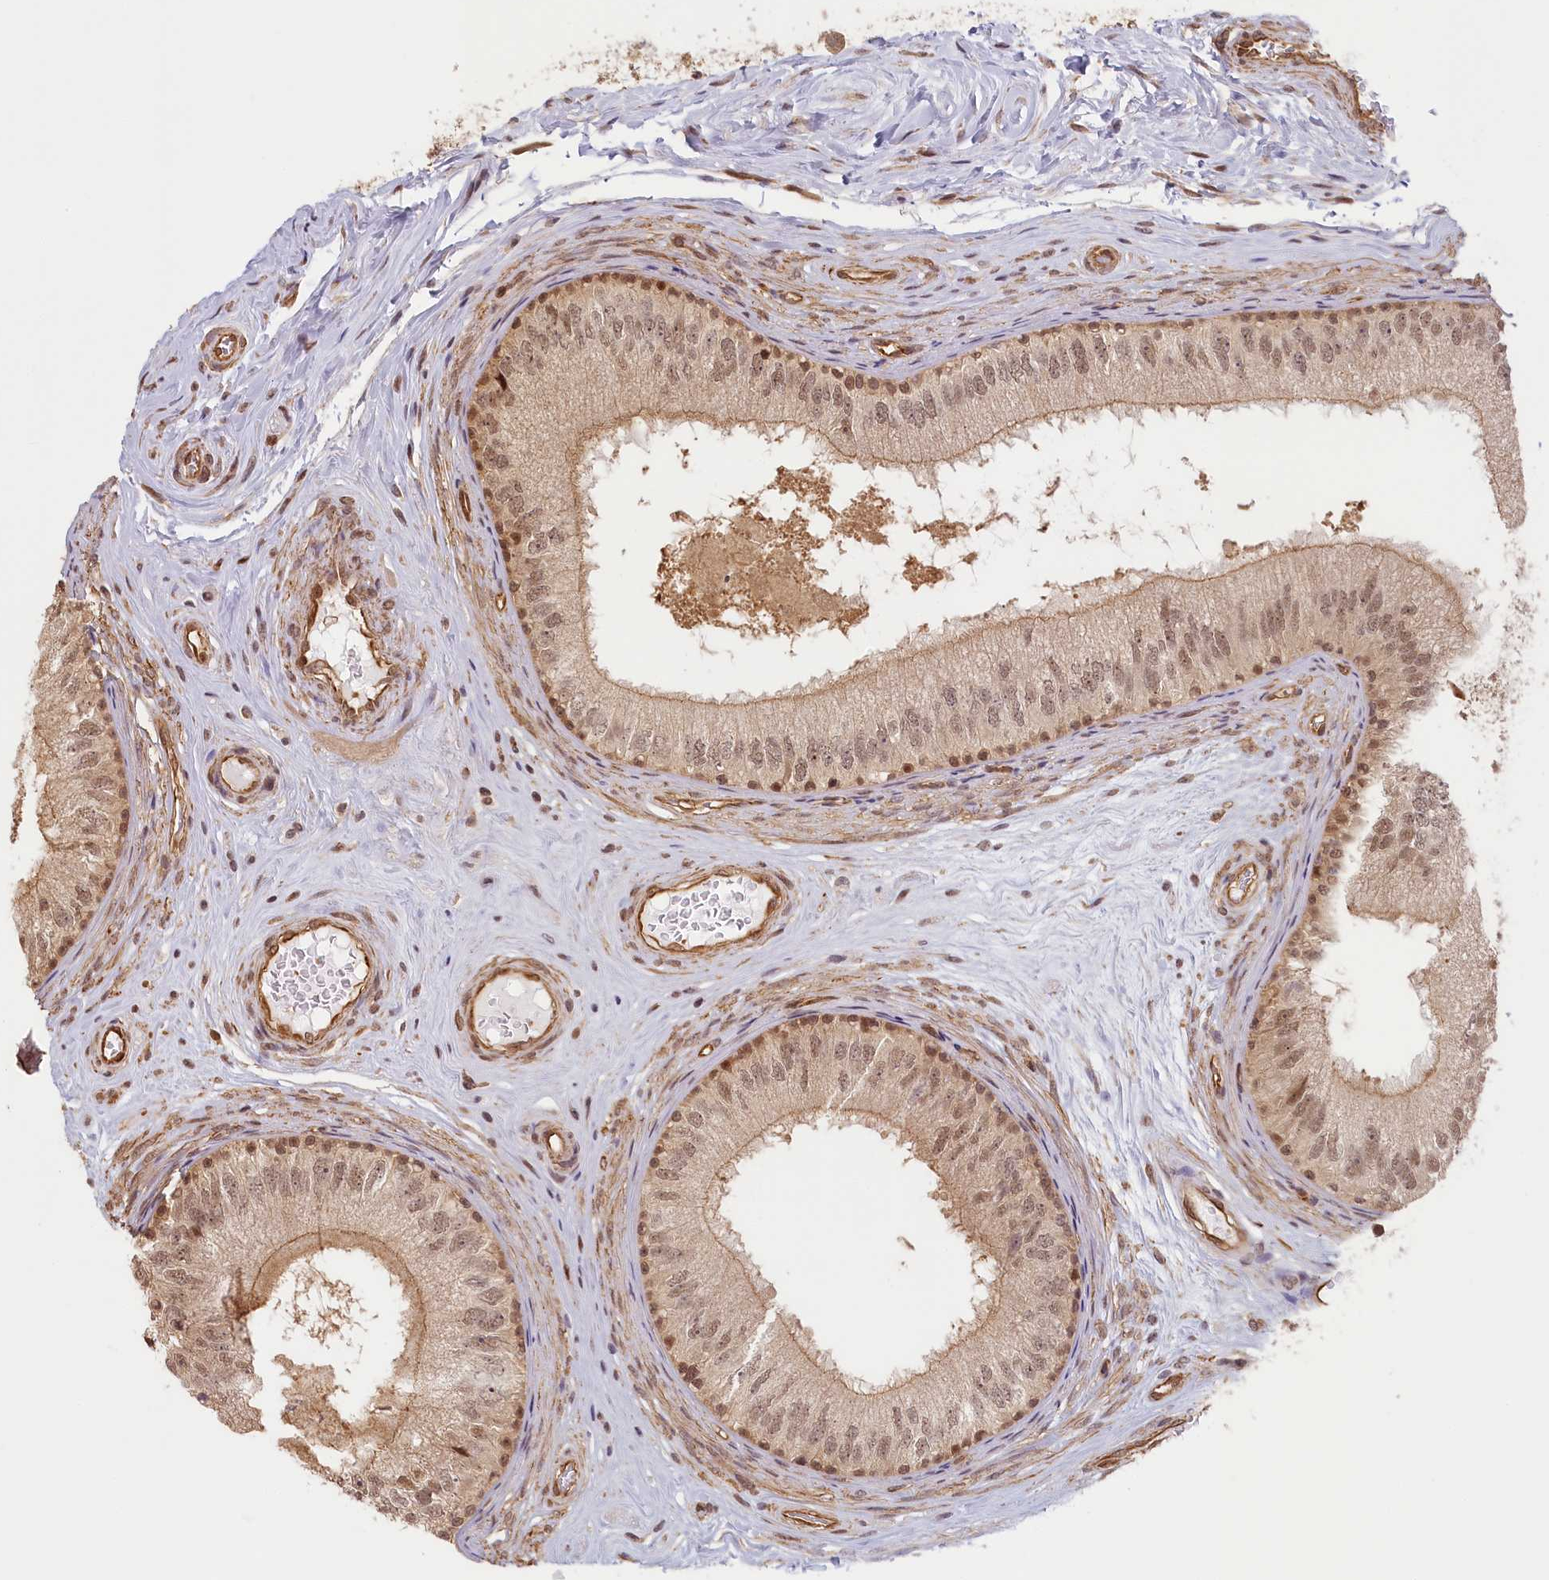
{"staining": {"intensity": "moderate", "quantity": ">75%", "location": "nuclear"}, "tissue": "epididymis", "cell_type": "Glandular cells", "image_type": "normal", "snomed": [{"axis": "morphology", "description": "Normal tissue, NOS"}, {"axis": "topography", "description": "Epididymis"}], "caption": "DAB (3,3'-diaminobenzidine) immunohistochemical staining of unremarkable epididymis reveals moderate nuclear protein staining in approximately >75% of glandular cells.", "gene": "C19orf44", "patient": {"sex": "male", "age": 33}}